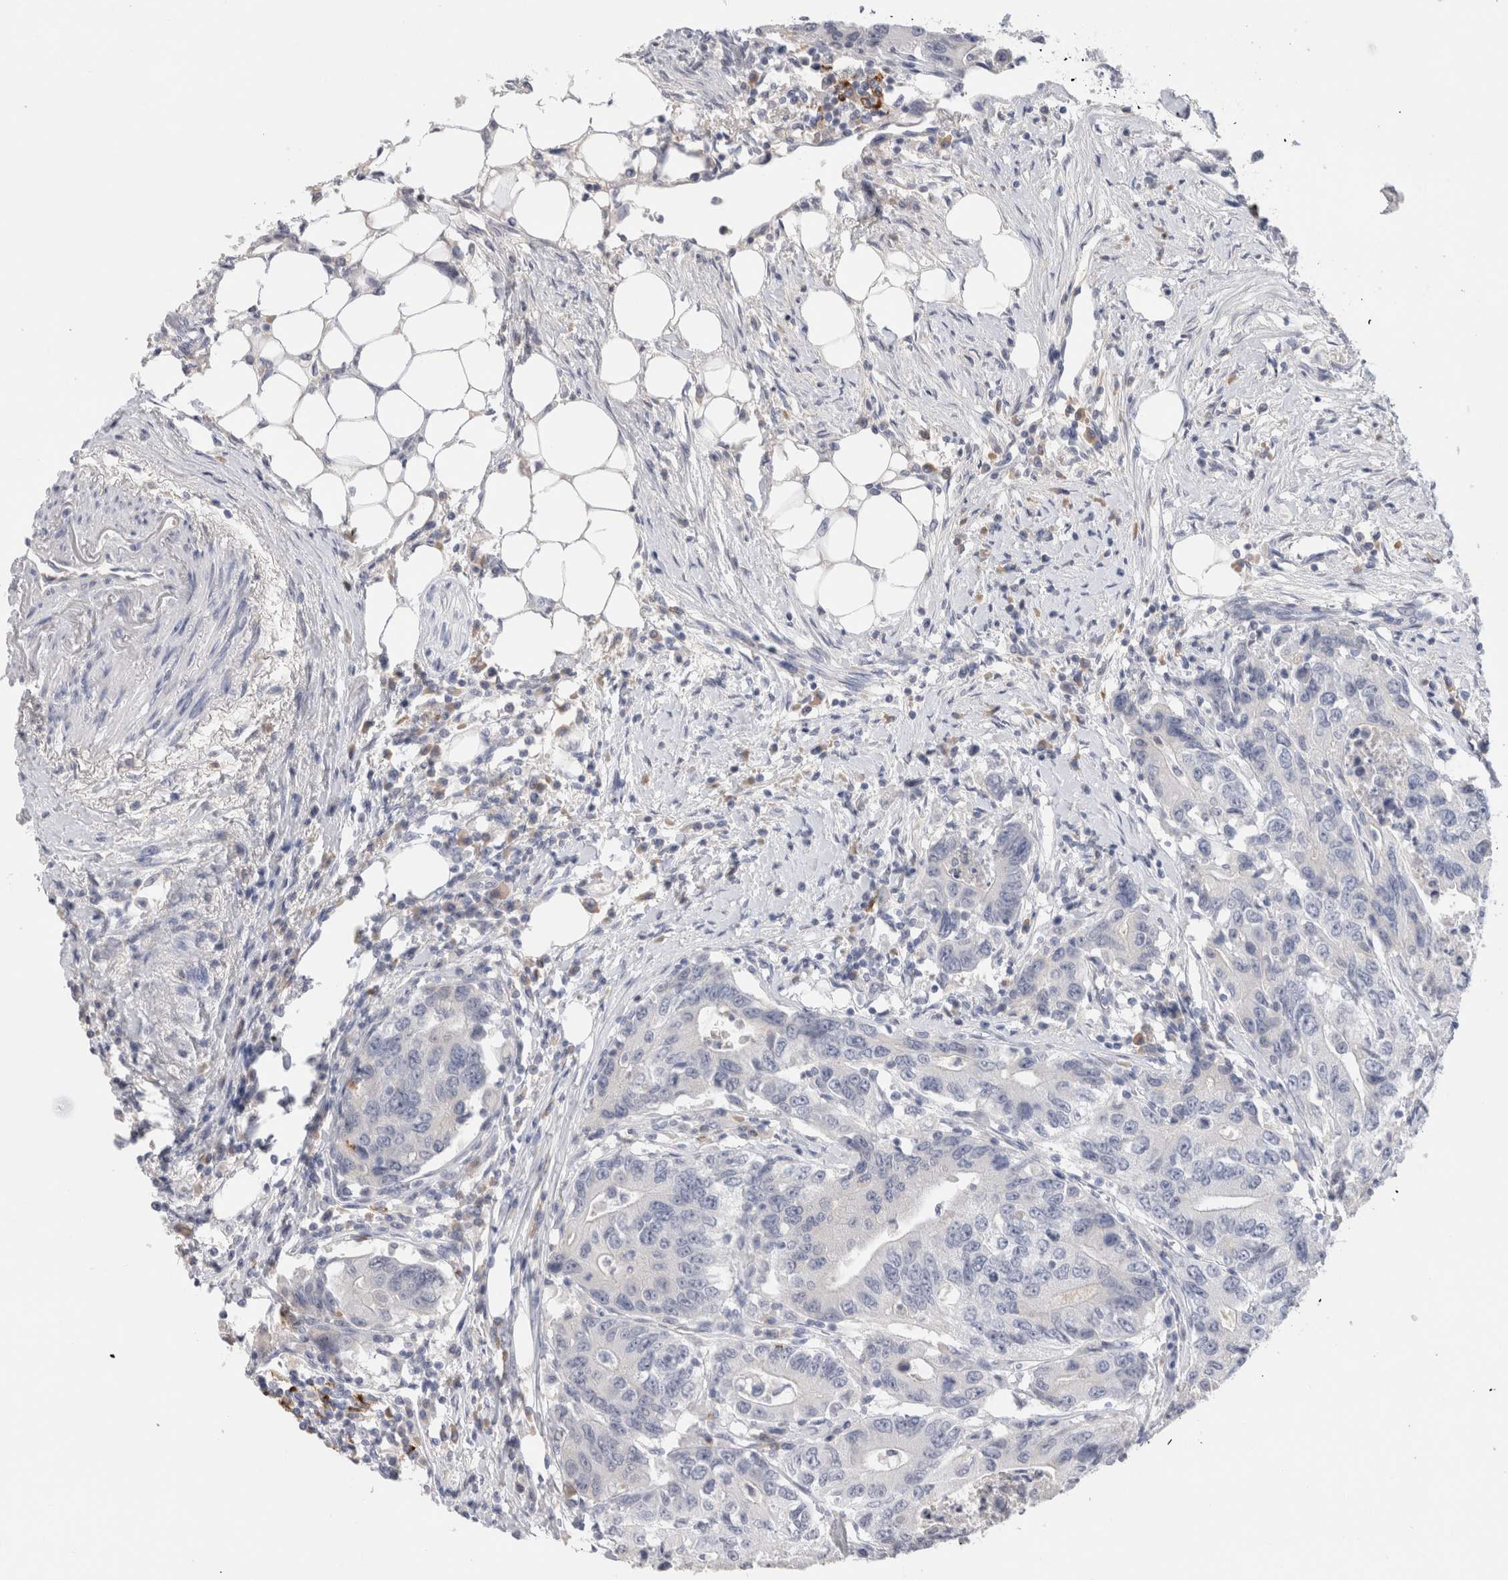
{"staining": {"intensity": "negative", "quantity": "none", "location": "none"}, "tissue": "colorectal cancer", "cell_type": "Tumor cells", "image_type": "cancer", "snomed": [{"axis": "morphology", "description": "Adenocarcinoma, NOS"}, {"axis": "topography", "description": "Colon"}], "caption": "There is no significant positivity in tumor cells of colorectal cancer. (Stains: DAB immunohistochemistry (IHC) with hematoxylin counter stain, Microscopy: brightfield microscopy at high magnification).", "gene": "LAMP3", "patient": {"sex": "female", "age": 77}}